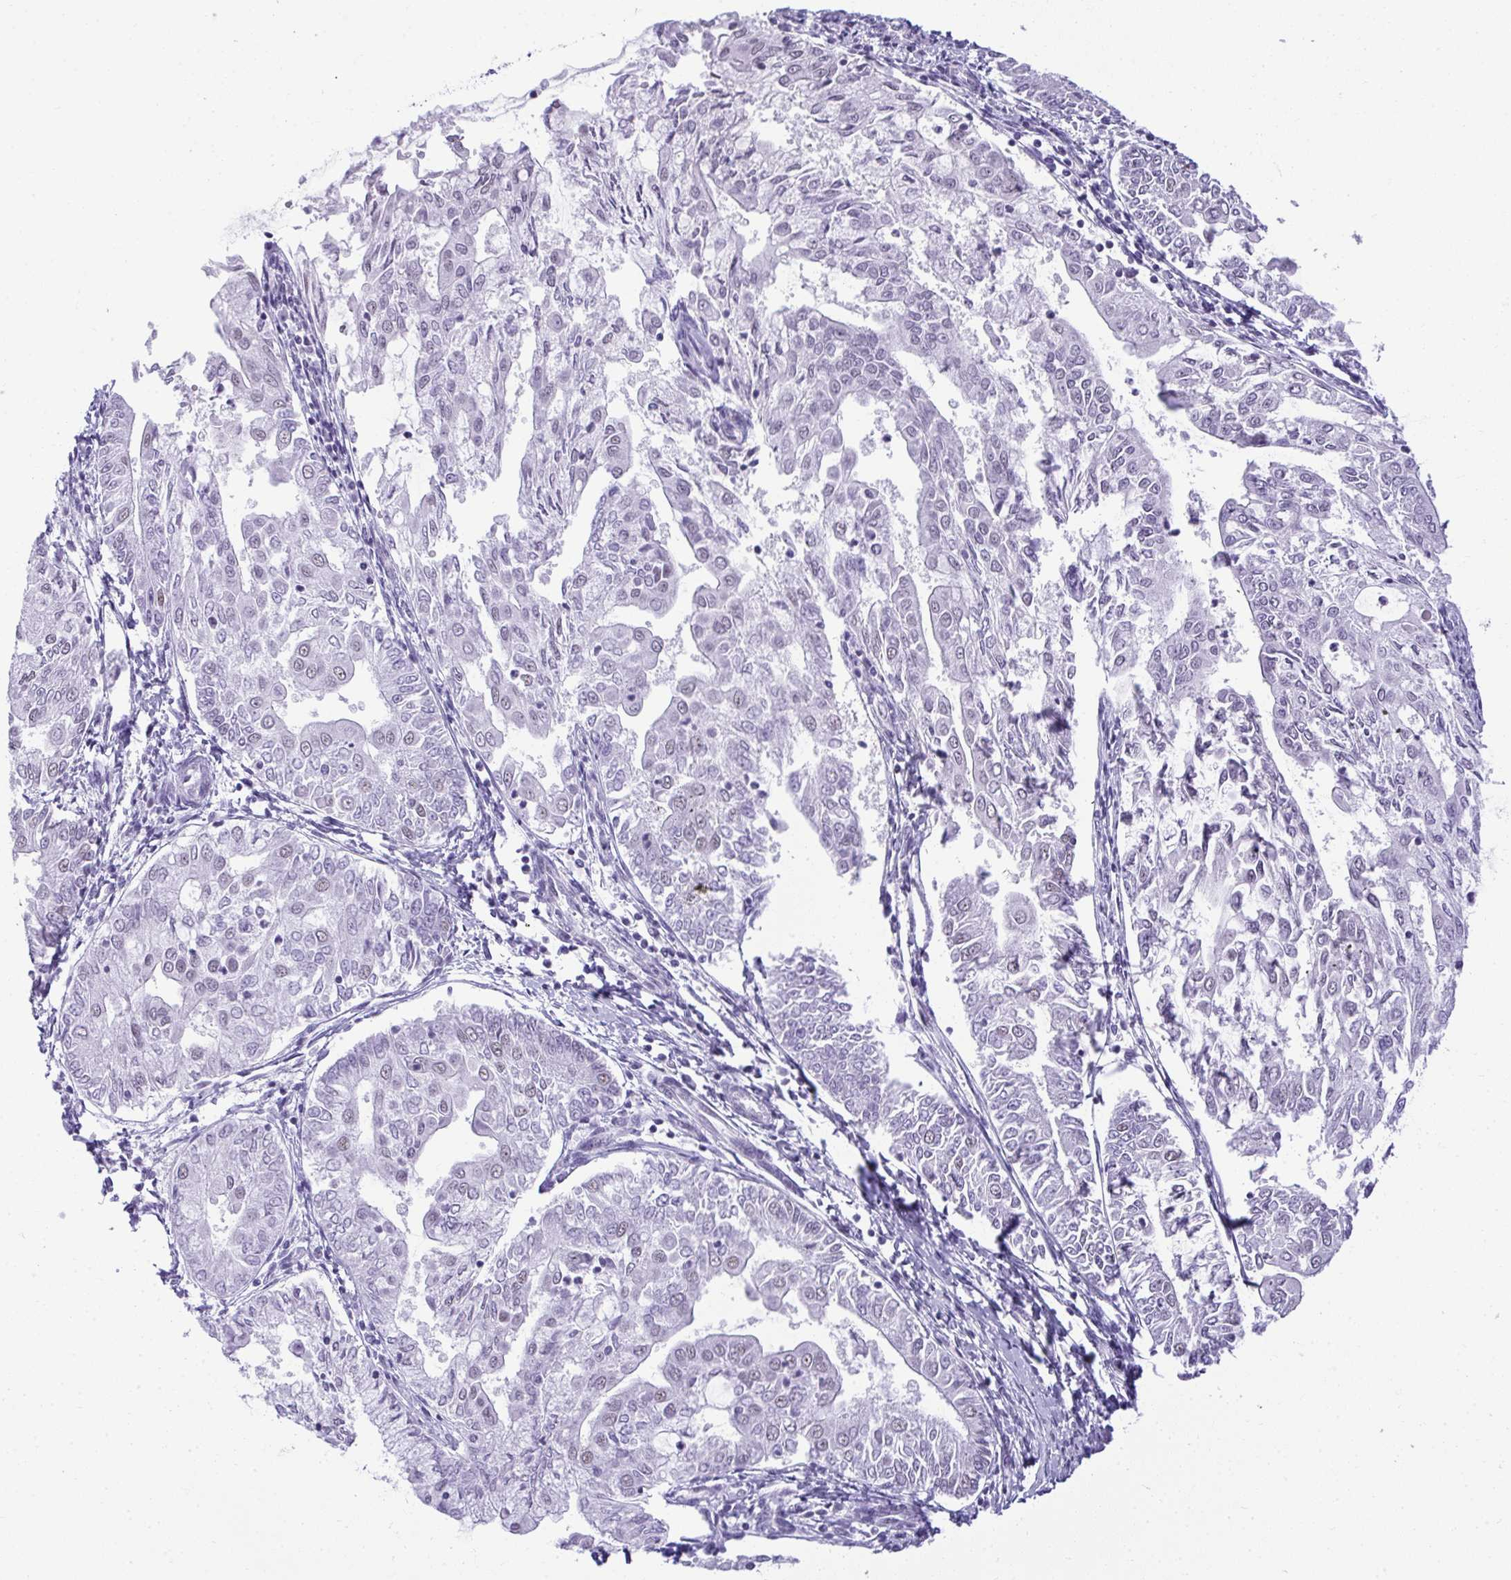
{"staining": {"intensity": "negative", "quantity": "none", "location": "none"}, "tissue": "endometrial cancer", "cell_type": "Tumor cells", "image_type": "cancer", "snomed": [{"axis": "morphology", "description": "Adenocarcinoma, NOS"}, {"axis": "topography", "description": "Endometrium"}], "caption": "The histopathology image demonstrates no significant positivity in tumor cells of endometrial cancer.", "gene": "PLA2G1B", "patient": {"sex": "female", "age": 68}}